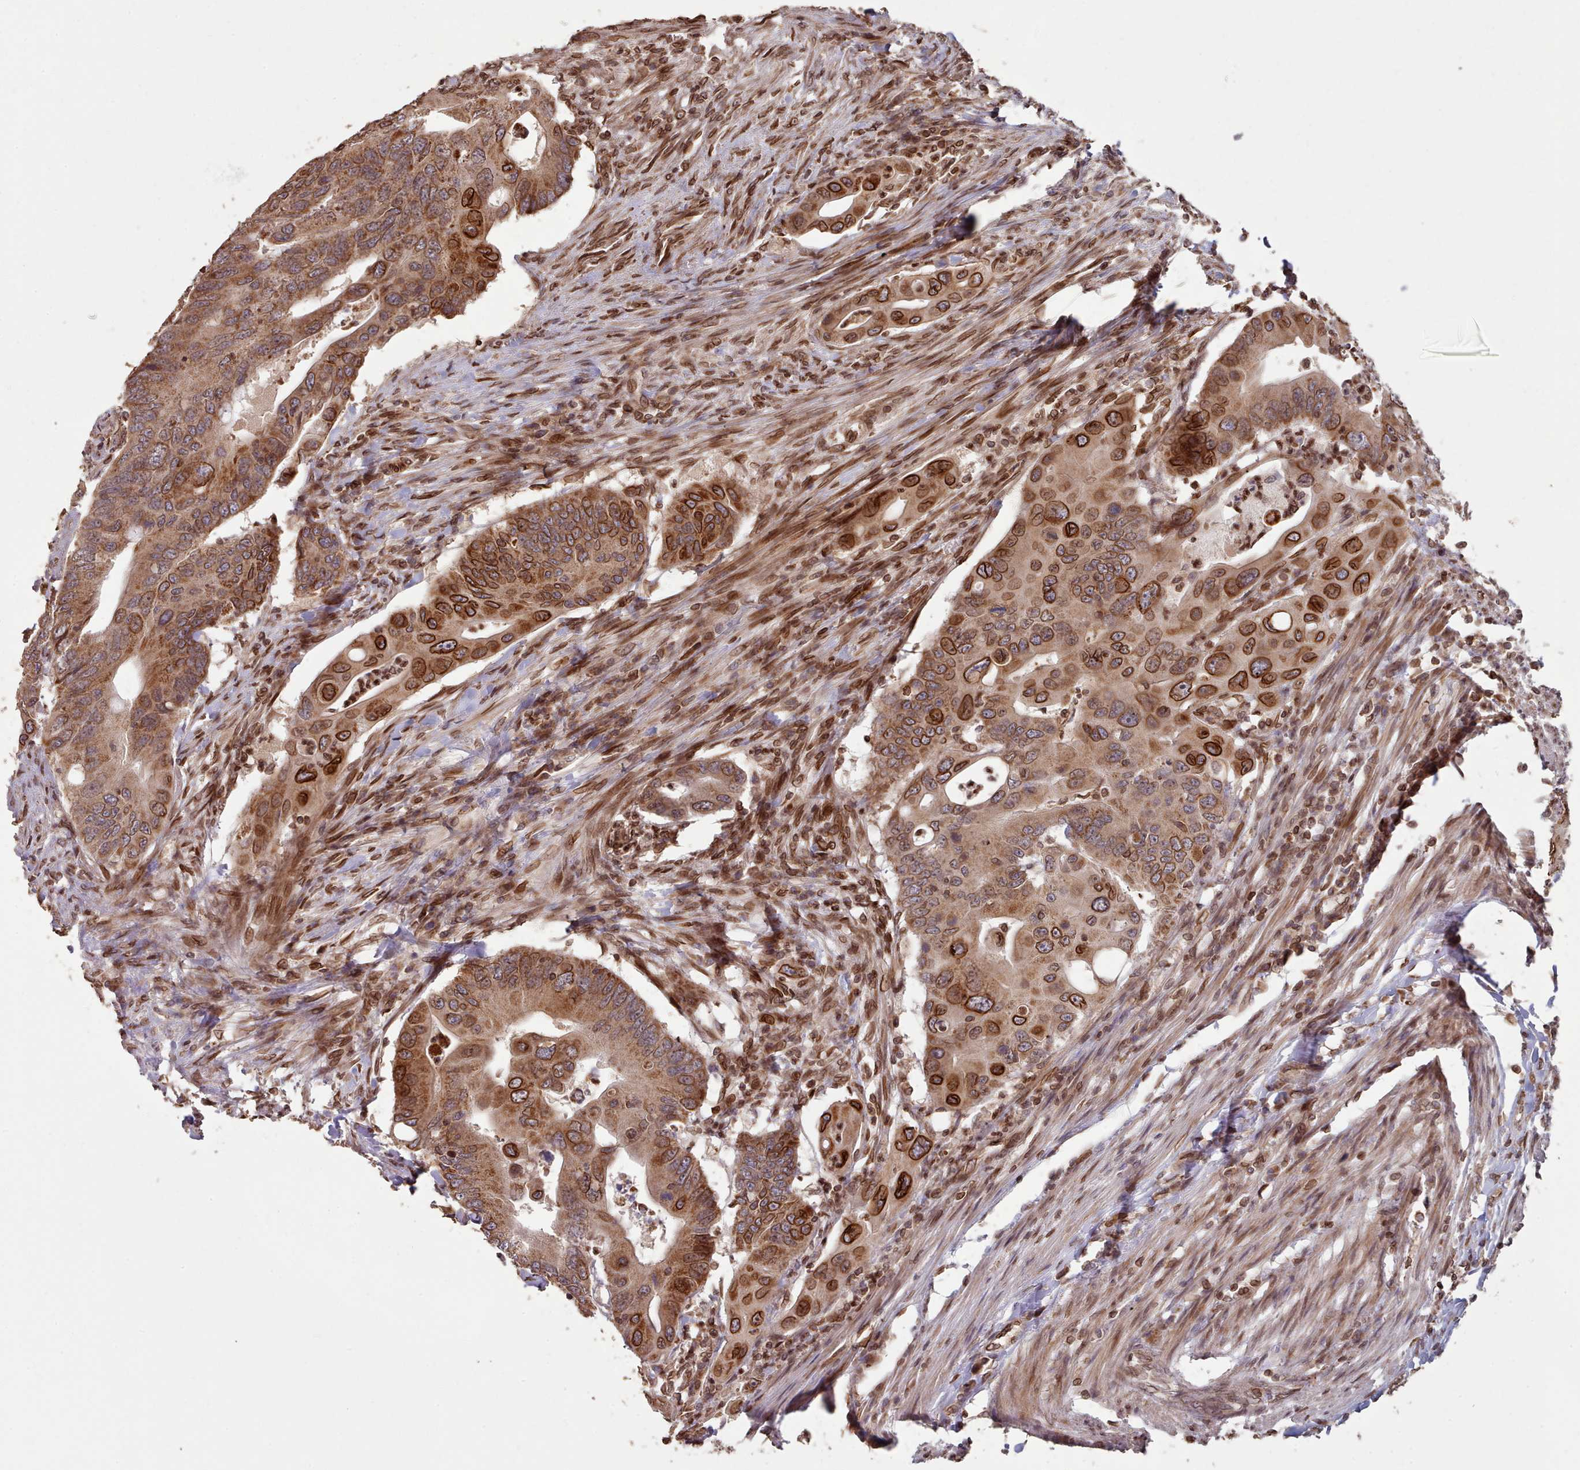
{"staining": {"intensity": "moderate", "quantity": ">75%", "location": "cytoplasmic/membranous,nuclear"}, "tissue": "colorectal cancer", "cell_type": "Tumor cells", "image_type": "cancer", "snomed": [{"axis": "morphology", "description": "Adenocarcinoma, NOS"}, {"axis": "topography", "description": "Colon"}], "caption": "A photomicrograph showing moderate cytoplasmic/membranous and nuclear expression in about >75% of tumor cells in colorectal adenocarcinoma, as visualized by brown immunohistochemical staining.", "gene": "TOR1AIP1", "patient": {"sex": "male", "age": 71}}